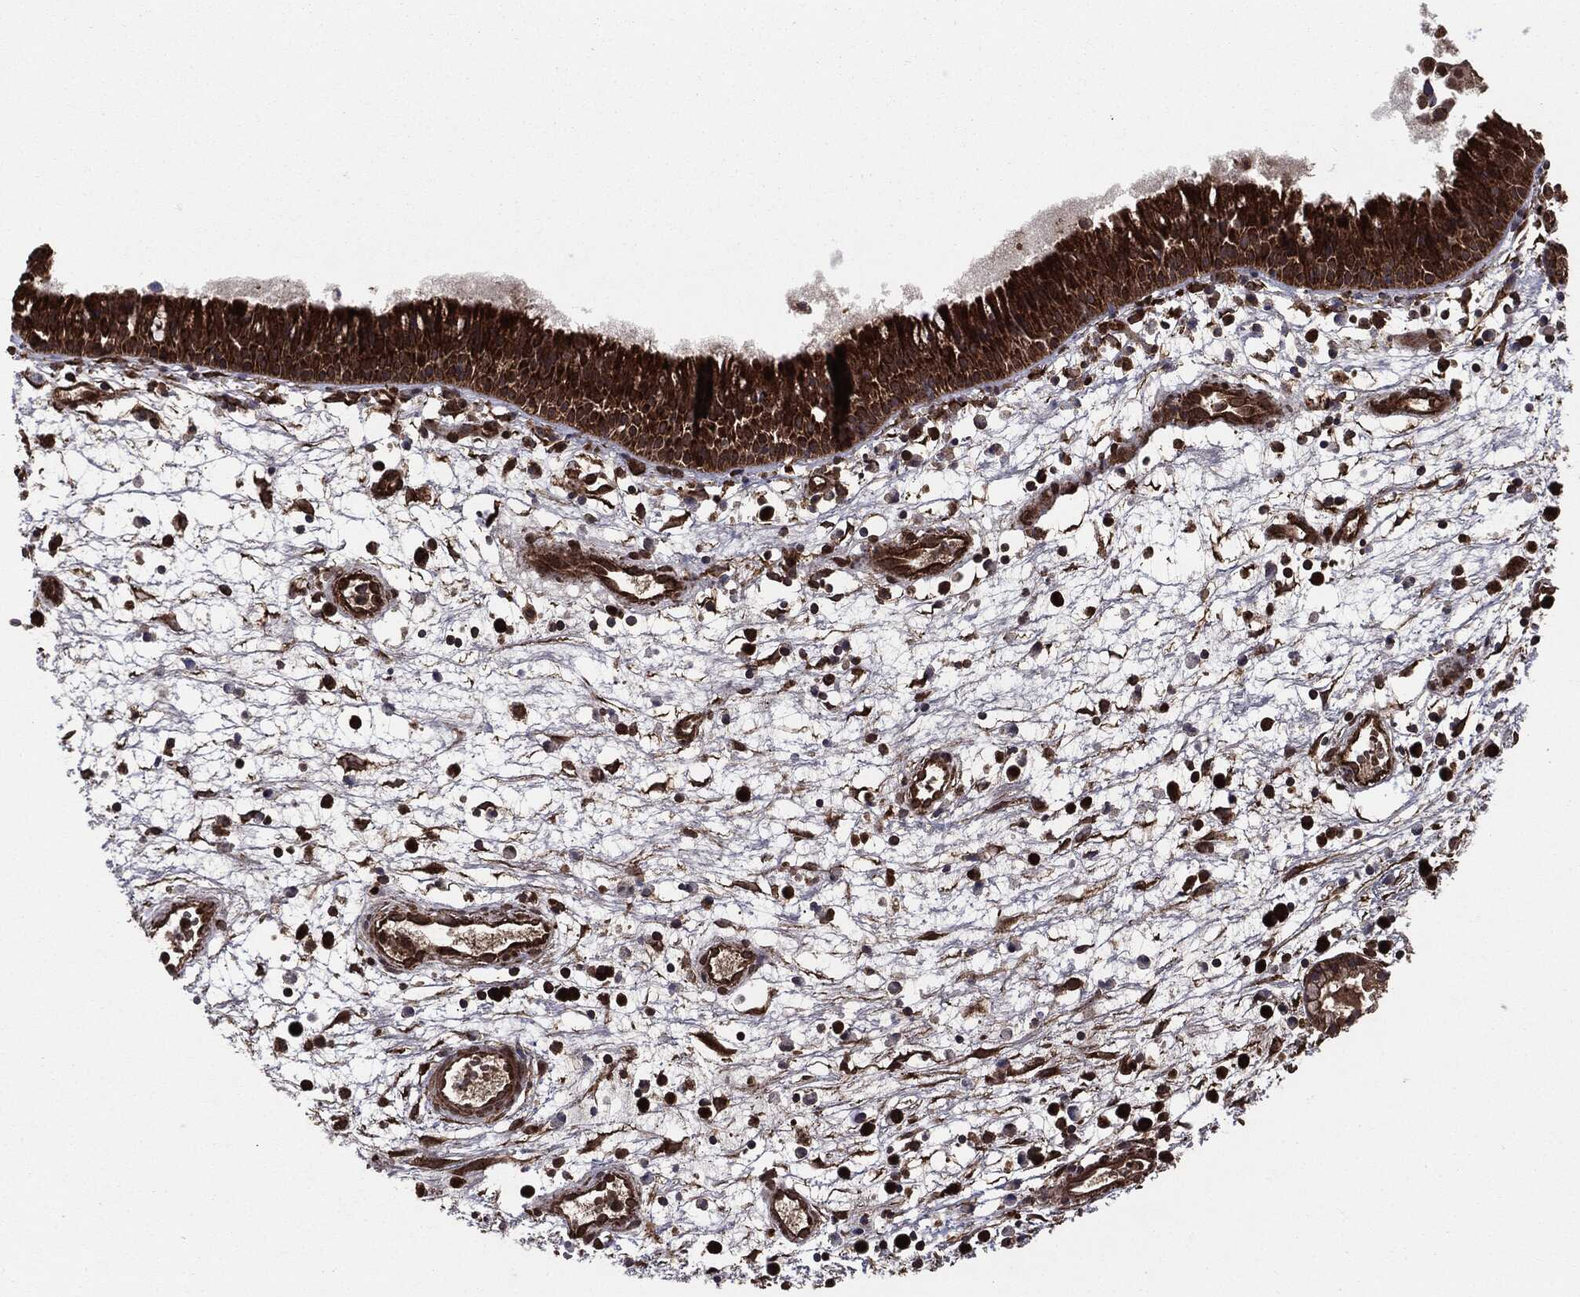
{"staining": {"intensity": "strong", "quantity": ">75%", "location": "cytoplasmic/membranous"}, "tissue": "nasopharynx", "cell_type": "Respiratory epithelial cells", "image_type": "normal", "snomed": [{"axis": "morphology", "description": "Normal tissue, NOS"}, {"axis": "topography", "description": "Nasopharynx"}], "caption": "A brown stain shows strong cytoplasmic/membranous positivity of a protein in respiratory epithelial cells of benign human nasopharynx. The staining was performed using DAB to visualize the protein expression in brown, while the nuclei were stained in blue with hematoxylin (Magnification: 20x).", "gene": "NME1", "patient": {"sex": "male", "age": 58}}